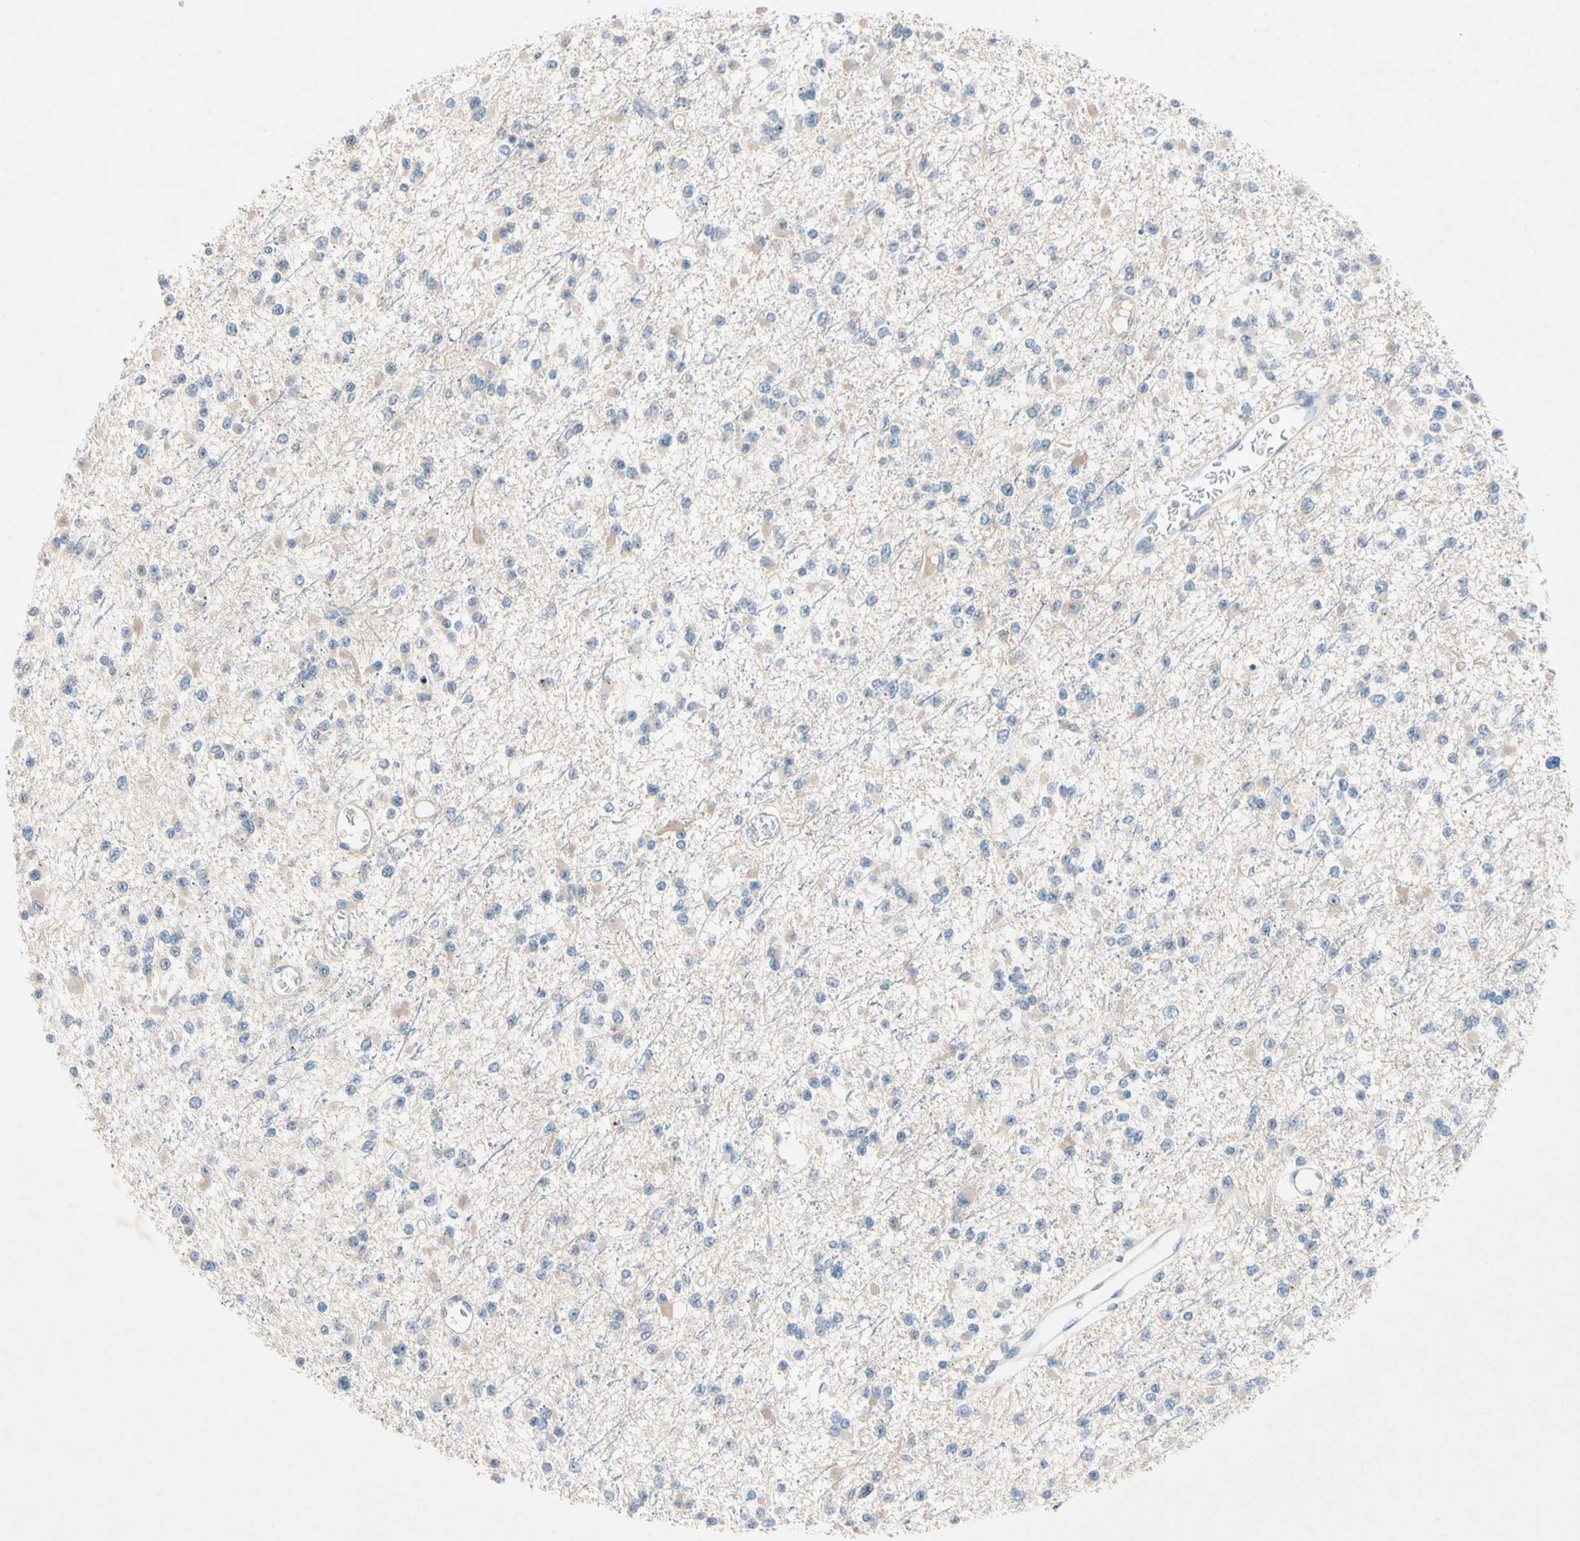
{"staining": {"intensity": "weak", "quantity": "25%-75%", "location": "cytoplasmic/membranous"}, "tissue": "glioma", "cell_type": "Tumor cells", "image_type": "cancer", "snomed": [{"axis": "morphology", "description": "Glioma, malignant, Low grade"}, {"axis": "topography", "description": "Brain"}], "caption": "Brown immunohistochemical staining in malignant glioma (low-grade) displays weak cytoplasmic/membranous positivity in about 25%-75% of tumor cells.", "gene": "NDFIP2", "patient": {"sex": "female", "age": 22}}